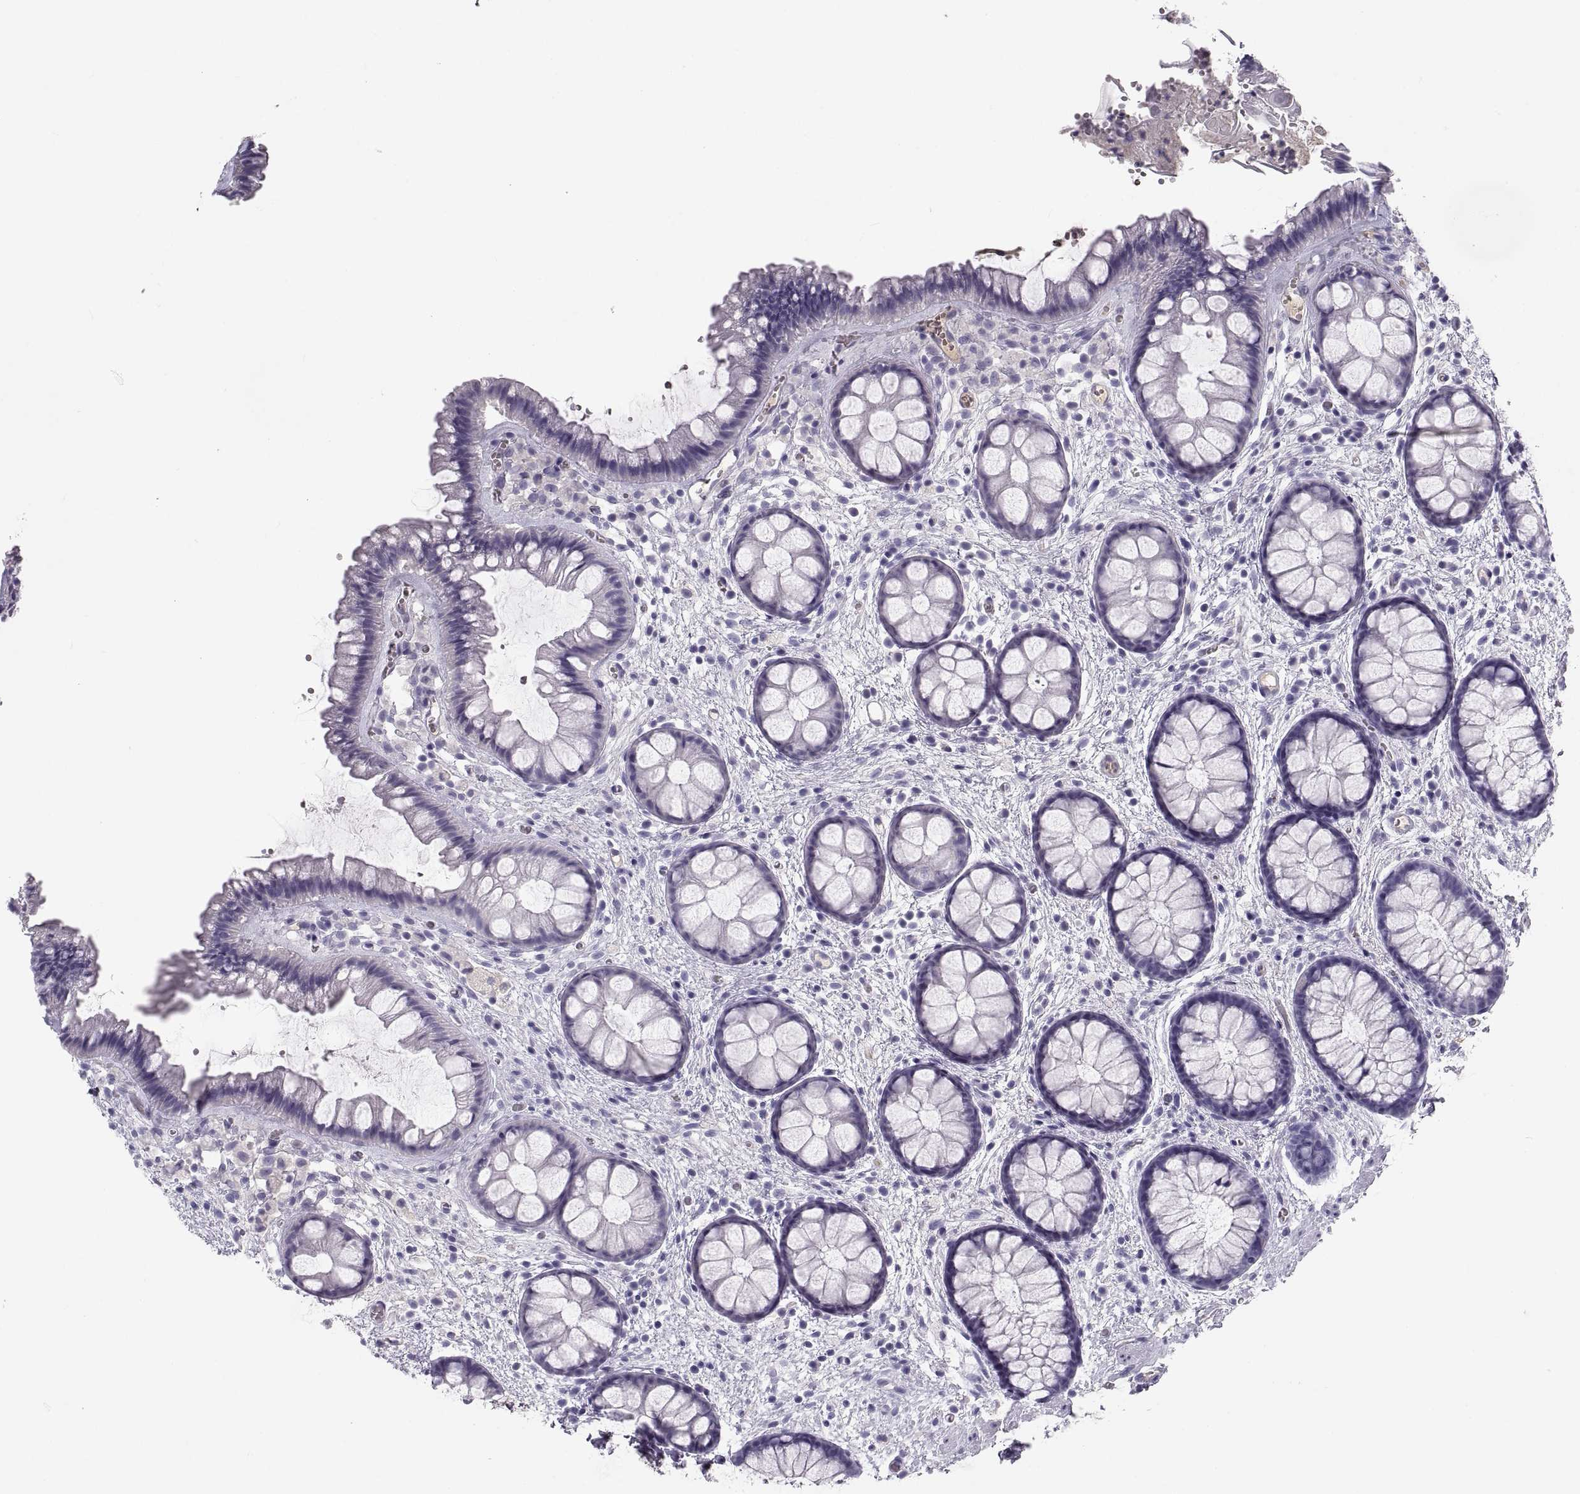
{"staining": {"intensity": "negative", "quantity": "none", "location": "none"}, "tissue": "rectum", "cell_type": "Glandular cells", "image_type": "normal", "snomed": [{"axis": "morphology", "description": "Normal tissue, NOS"}, {"axis": "topography", "description": "Rectum"}], "caption": "Immunohistochemistry (IHC) micrograph of unremarkable rectum: human rectum stained with DAB (3,3'-diaminobenzidine) exhibits no significant protein staining in glandular cells.", "gene": "MAGEB2", "patient": {"sex": "female", "age": 62}}